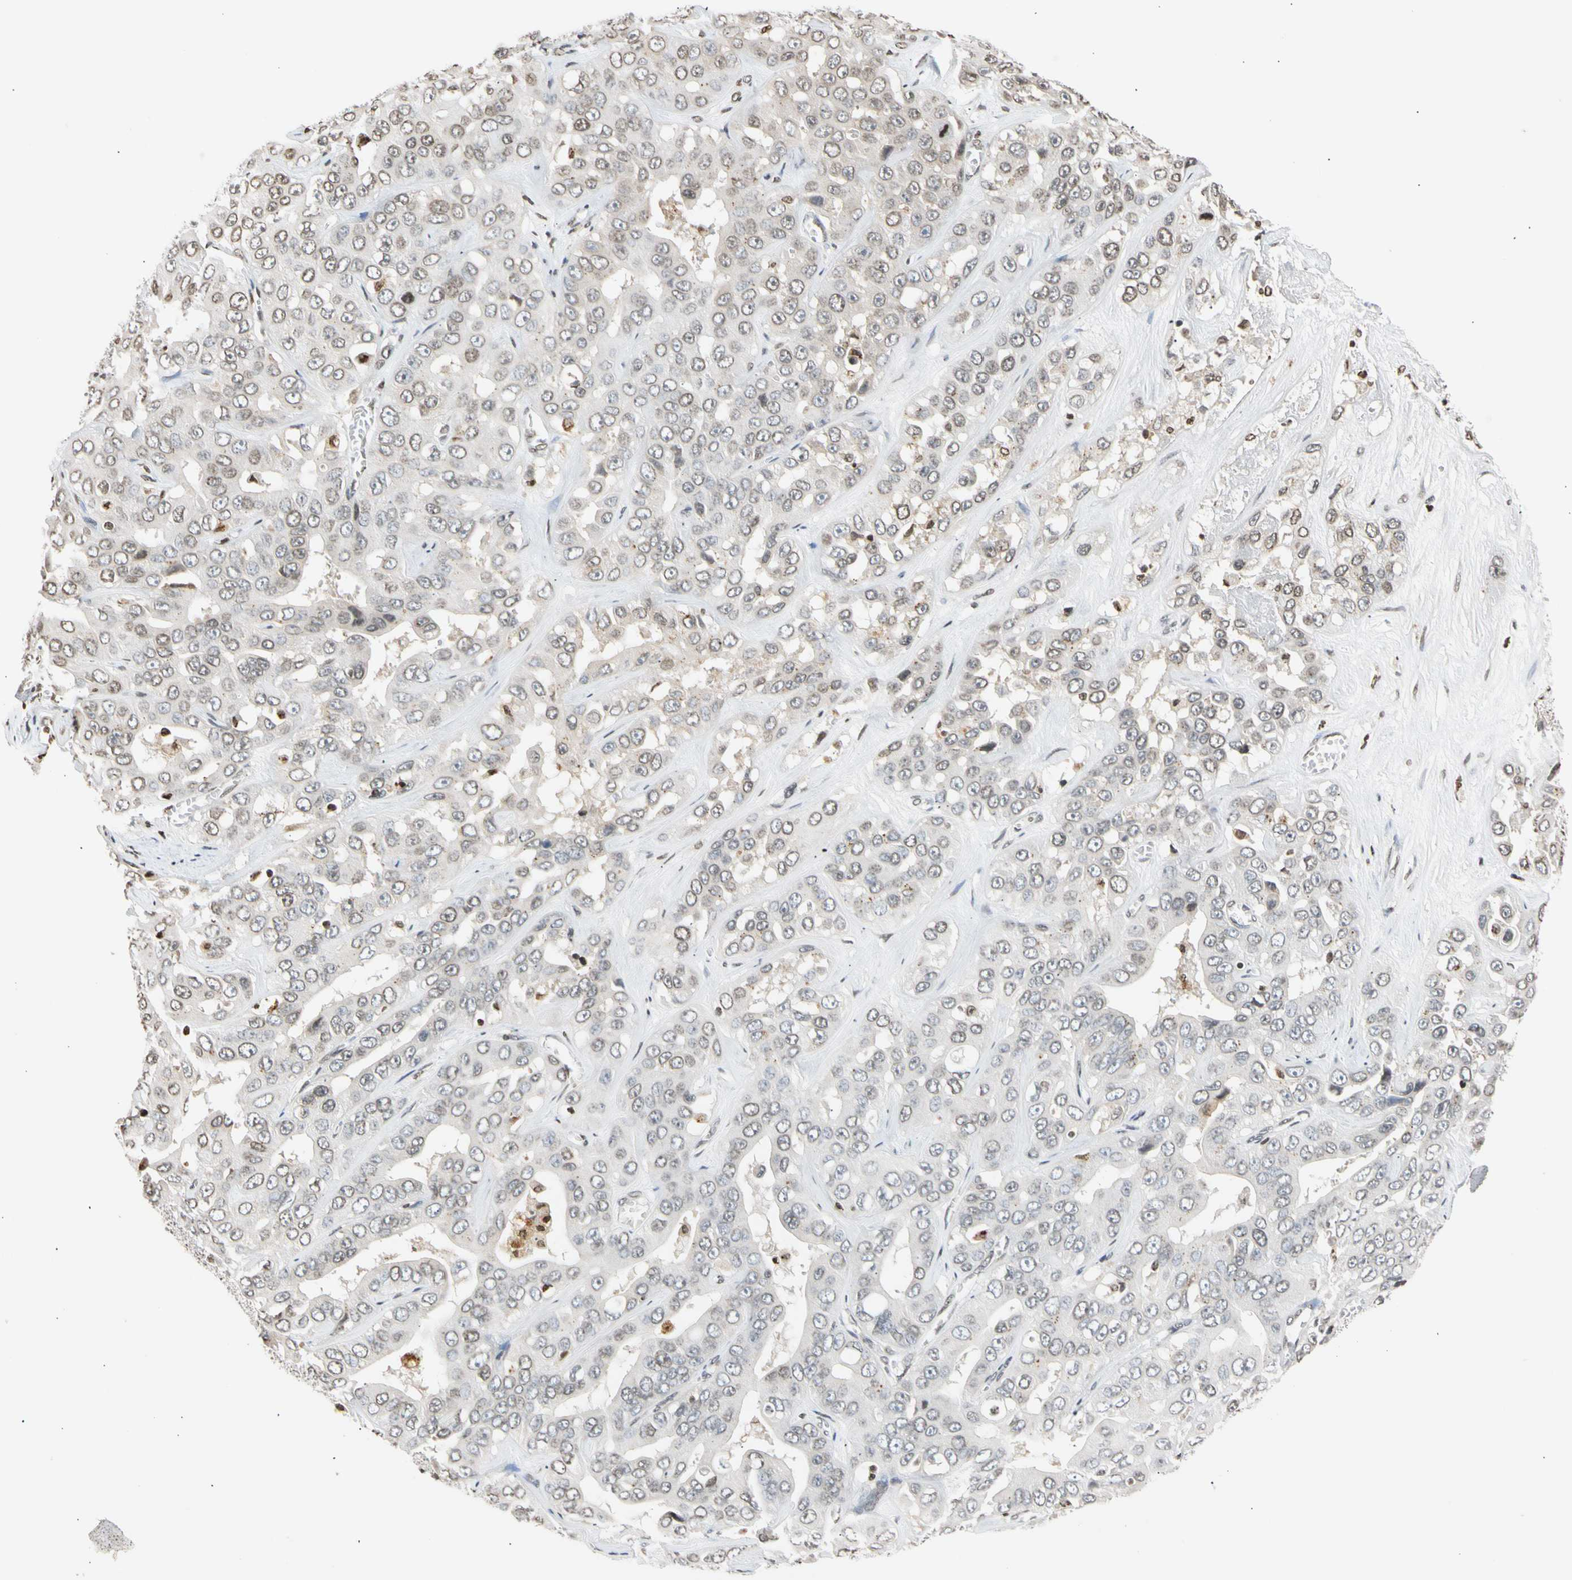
{"staining": {"intensity": "weak", "quantity": "<25%", "location": "nuclear"}, "tissue": "liver cancer", "cell_type": "Tumor cells", "image_type": "cancer", "snomed": [{"axis": "morphology", "description": "Cholangiocarcinoma"}, {"axis": "topography", "description": "Liver"}], "caption": "Tumor cells show no significant expression in liver cancer (cholangiocarcinoma). (Immunohistochemistry (ihc), brightfield microscopy, high magnification).", "gene": "GPX4", "patient": {"sex": "female", "age": 52}}